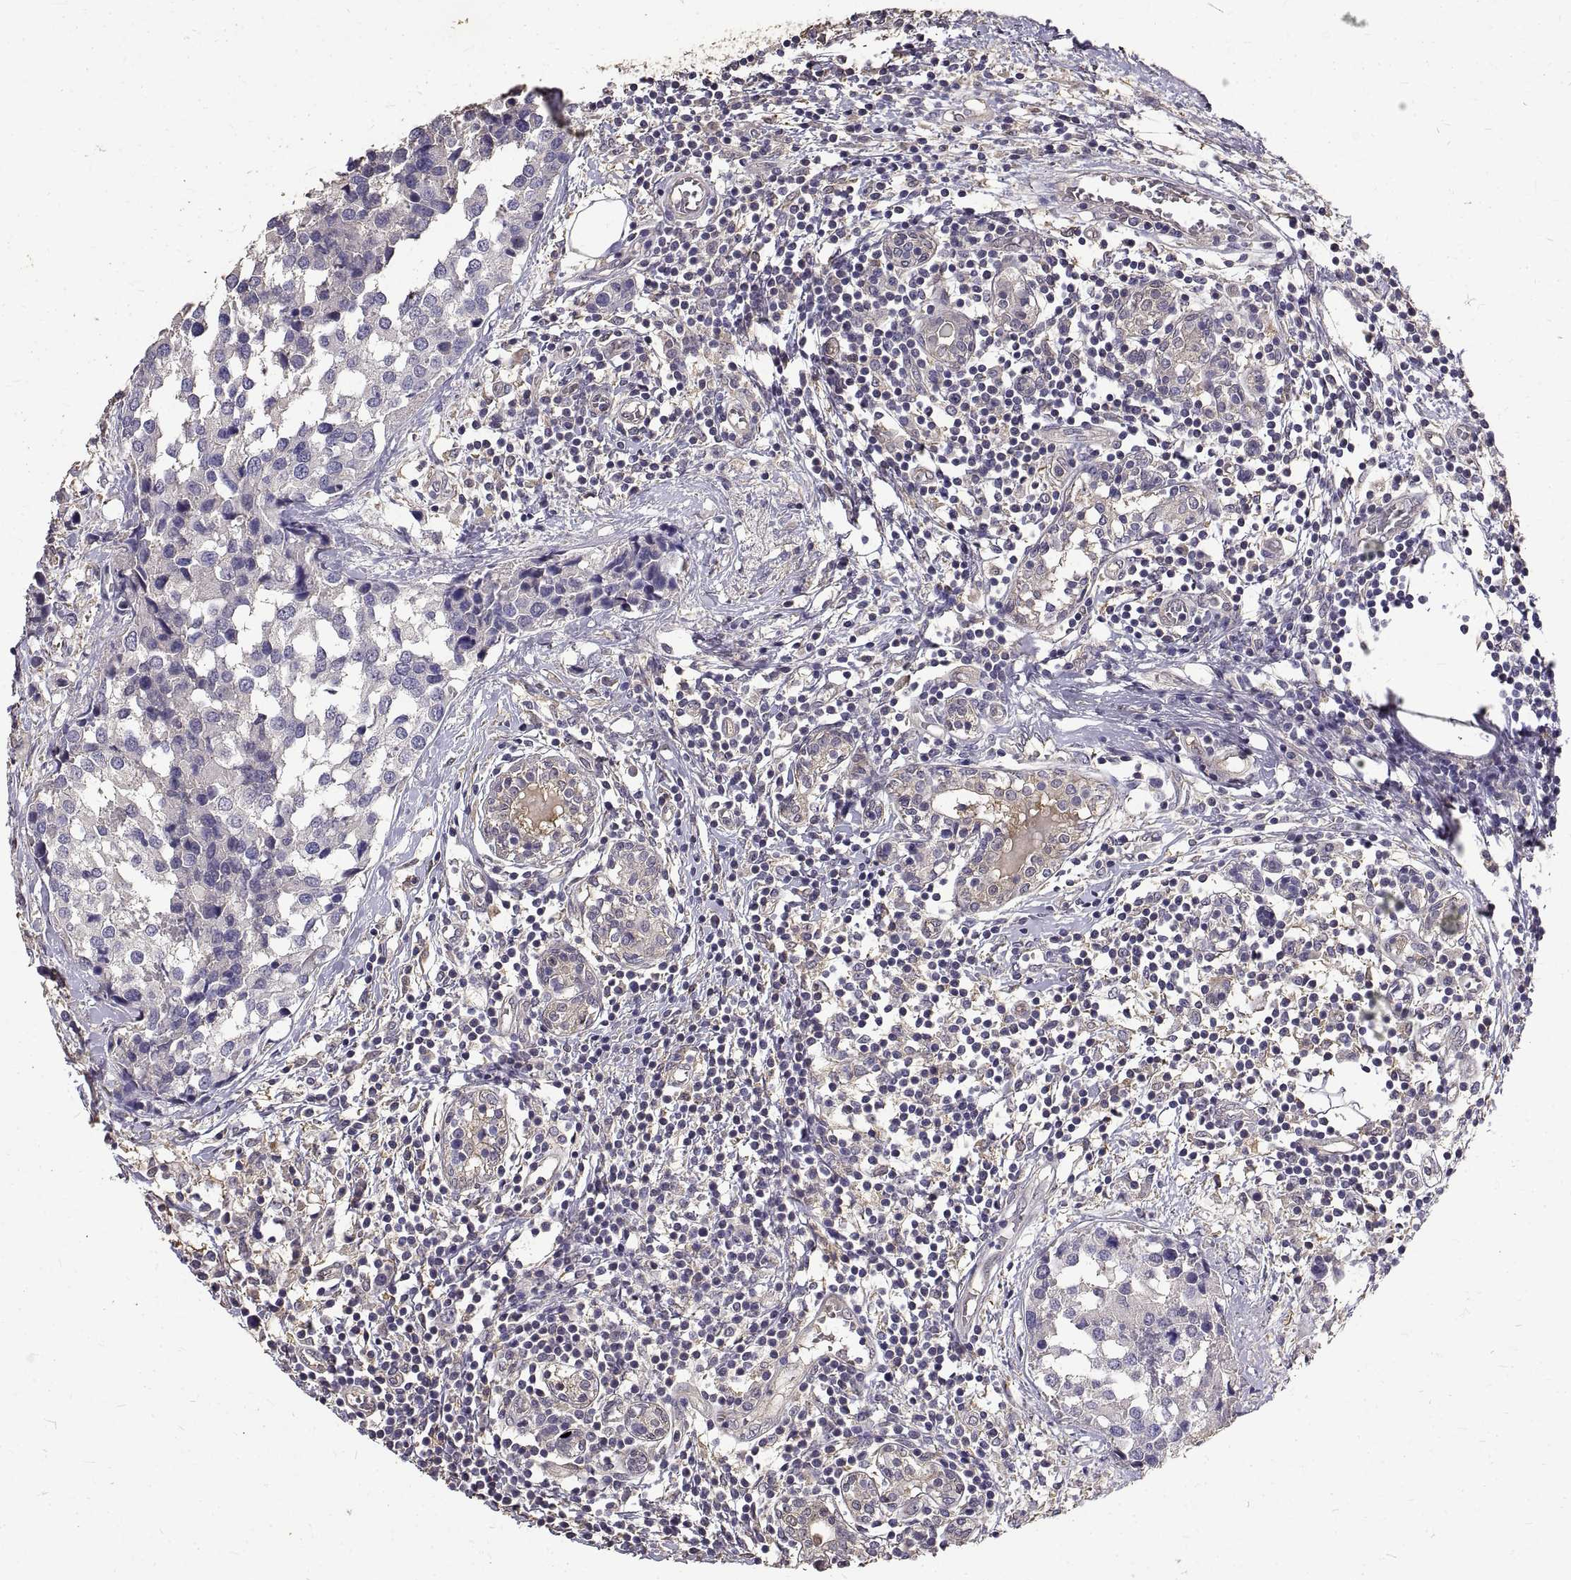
{"staining": {"intensity": "negative", "quantity": "none", "location": "none"}, "tissue": "breast cancer", "cell_type": "Tumor cells", "image_type": "cancer", "snomed": [{"axis": "morphology", "description": "Lobular carcinoma"}, {"axis": "topography", "description": "Breast"}], "caption": "IHC histopathology image of neoplastic tissue: breast cancer stained with DAB (3,3'-diaminobenzidine) exhibits no significant protein expression in tumor cells. (DAB (3,3'-diaminobenzidine) IHC with hematoxylin counter stain).", "gene": "PEA15", "patient": {"sex": "female", "age": 59}}